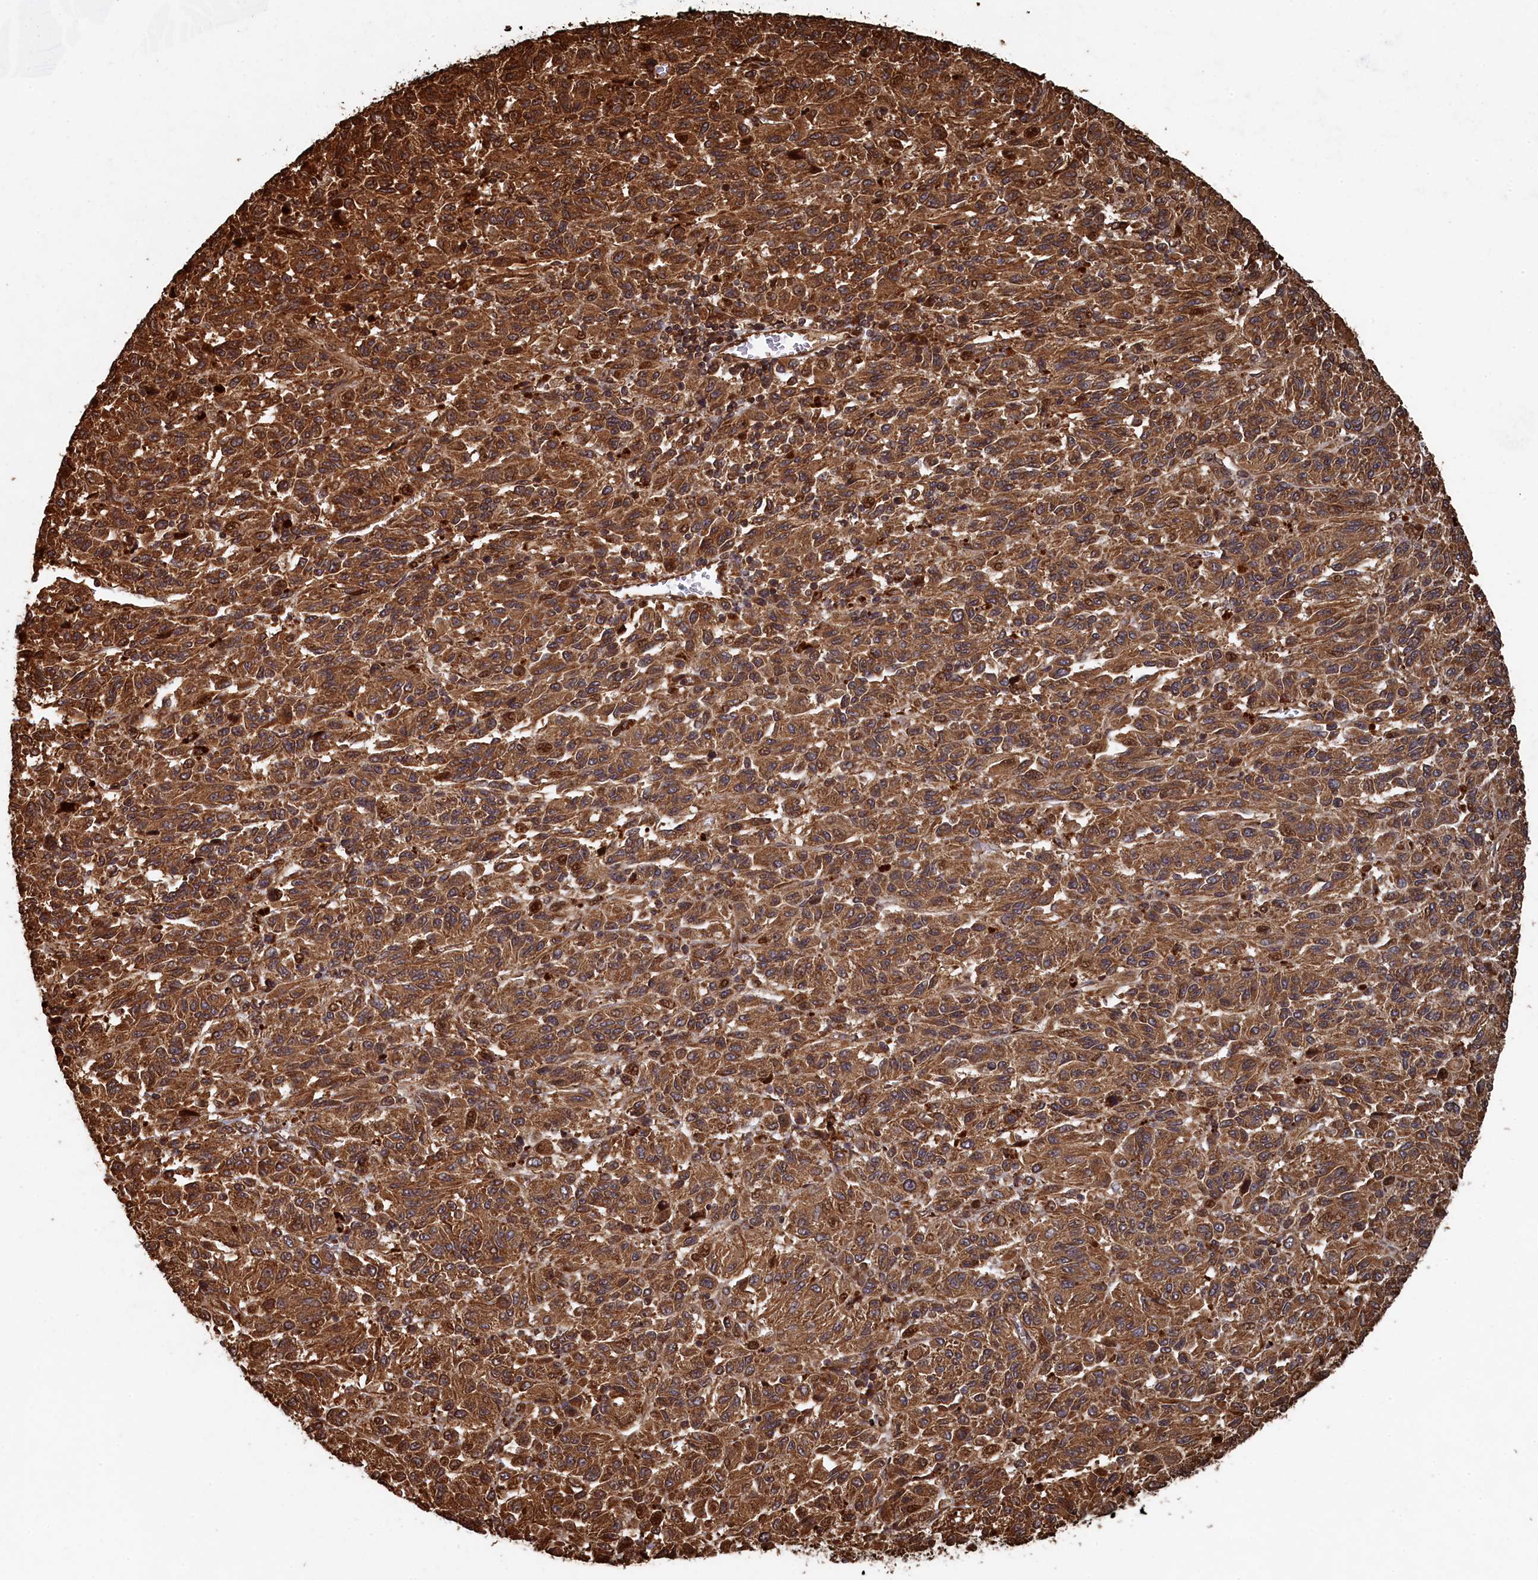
{"staining": {"intensity": "moderate", "quantity": ">75%", "location": "cytoplasmic/membranous"}, "tissue": "melanoma", "cell_type": "Tumor cells", "image_type": "cancer", "snomed": [{"axis": "morphology", "description": "Malignant melanoma, Metastatic site"}, {"axis": "topography", "description": "Lung"}], "caption": "Immunohistochemistry (IHC) histopathology image of melanoma stained for a protein (brown), which exhibits medium levels of moderate cytoplasmic/membranous staining in approximately >75% of tumor cells.", "gene": "PIGN", "patient": {"sex": "male", "age": 64}}